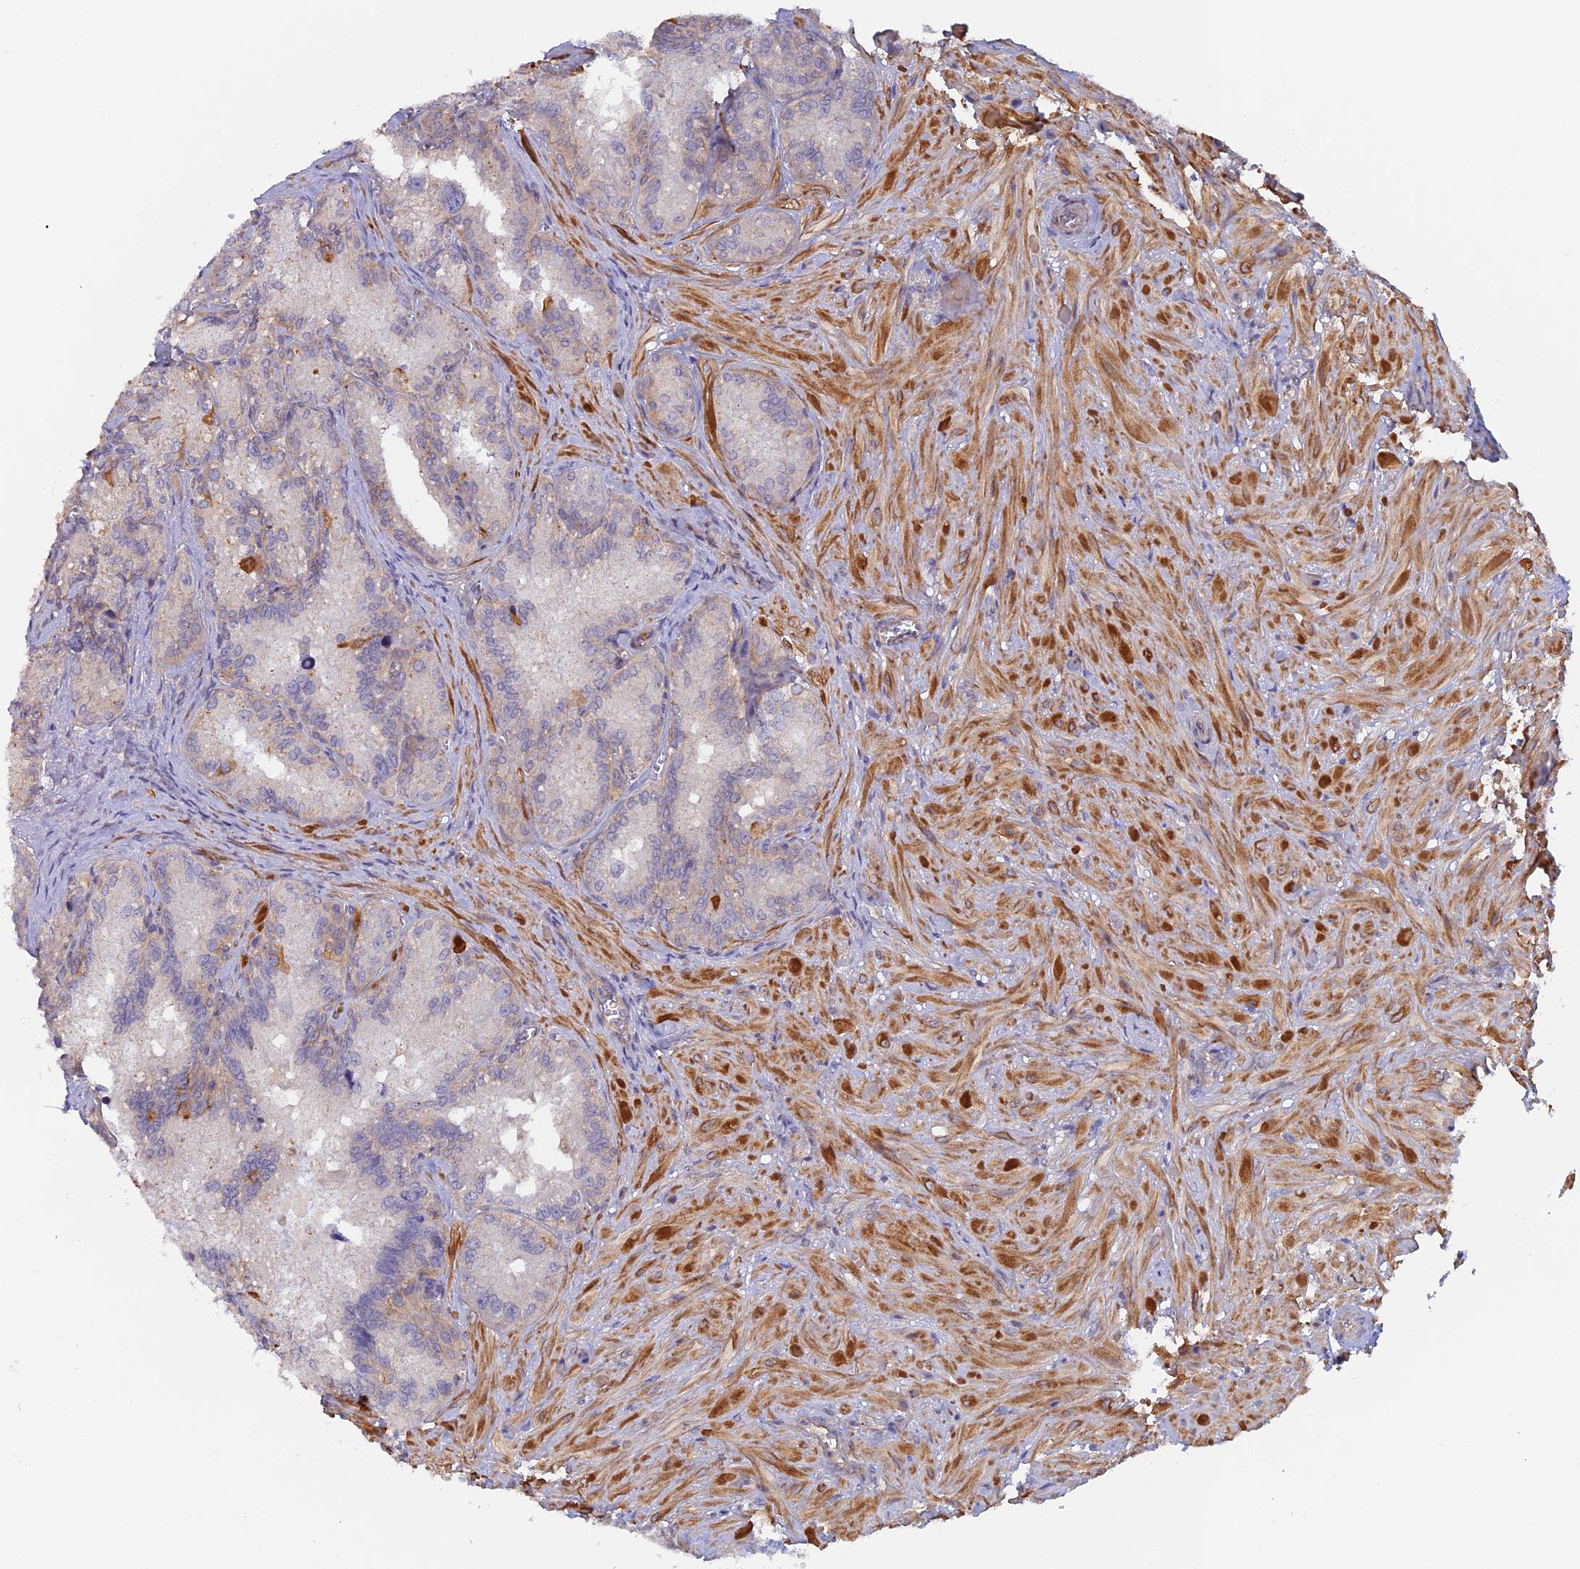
{"staining": {"intensity": "weak", "quantity": "<25%", "location": "cytoplasmic/membranous"}, "tissue": "seminal vesicle", "cell_type": "Glandular cells", "image_type": "normal", "snomed": [{"axis": "morphology", "description": "Normal tissue, NOS"}, {"axis": "topography", "description": "Seminal veicle"}], "caption": "A micrograph of seminal vesicle stained for a protein reveals no brown staining in glandular cells. The staining was performed using DAB (3,3'-diaminobenzidine) to visualize the protein expression in brown, while the nuclei were stained in blue with hematoxylin (Magnification: 20x).", "gene": "FZR1", "patient": {"sex": "male", "age": 62}}